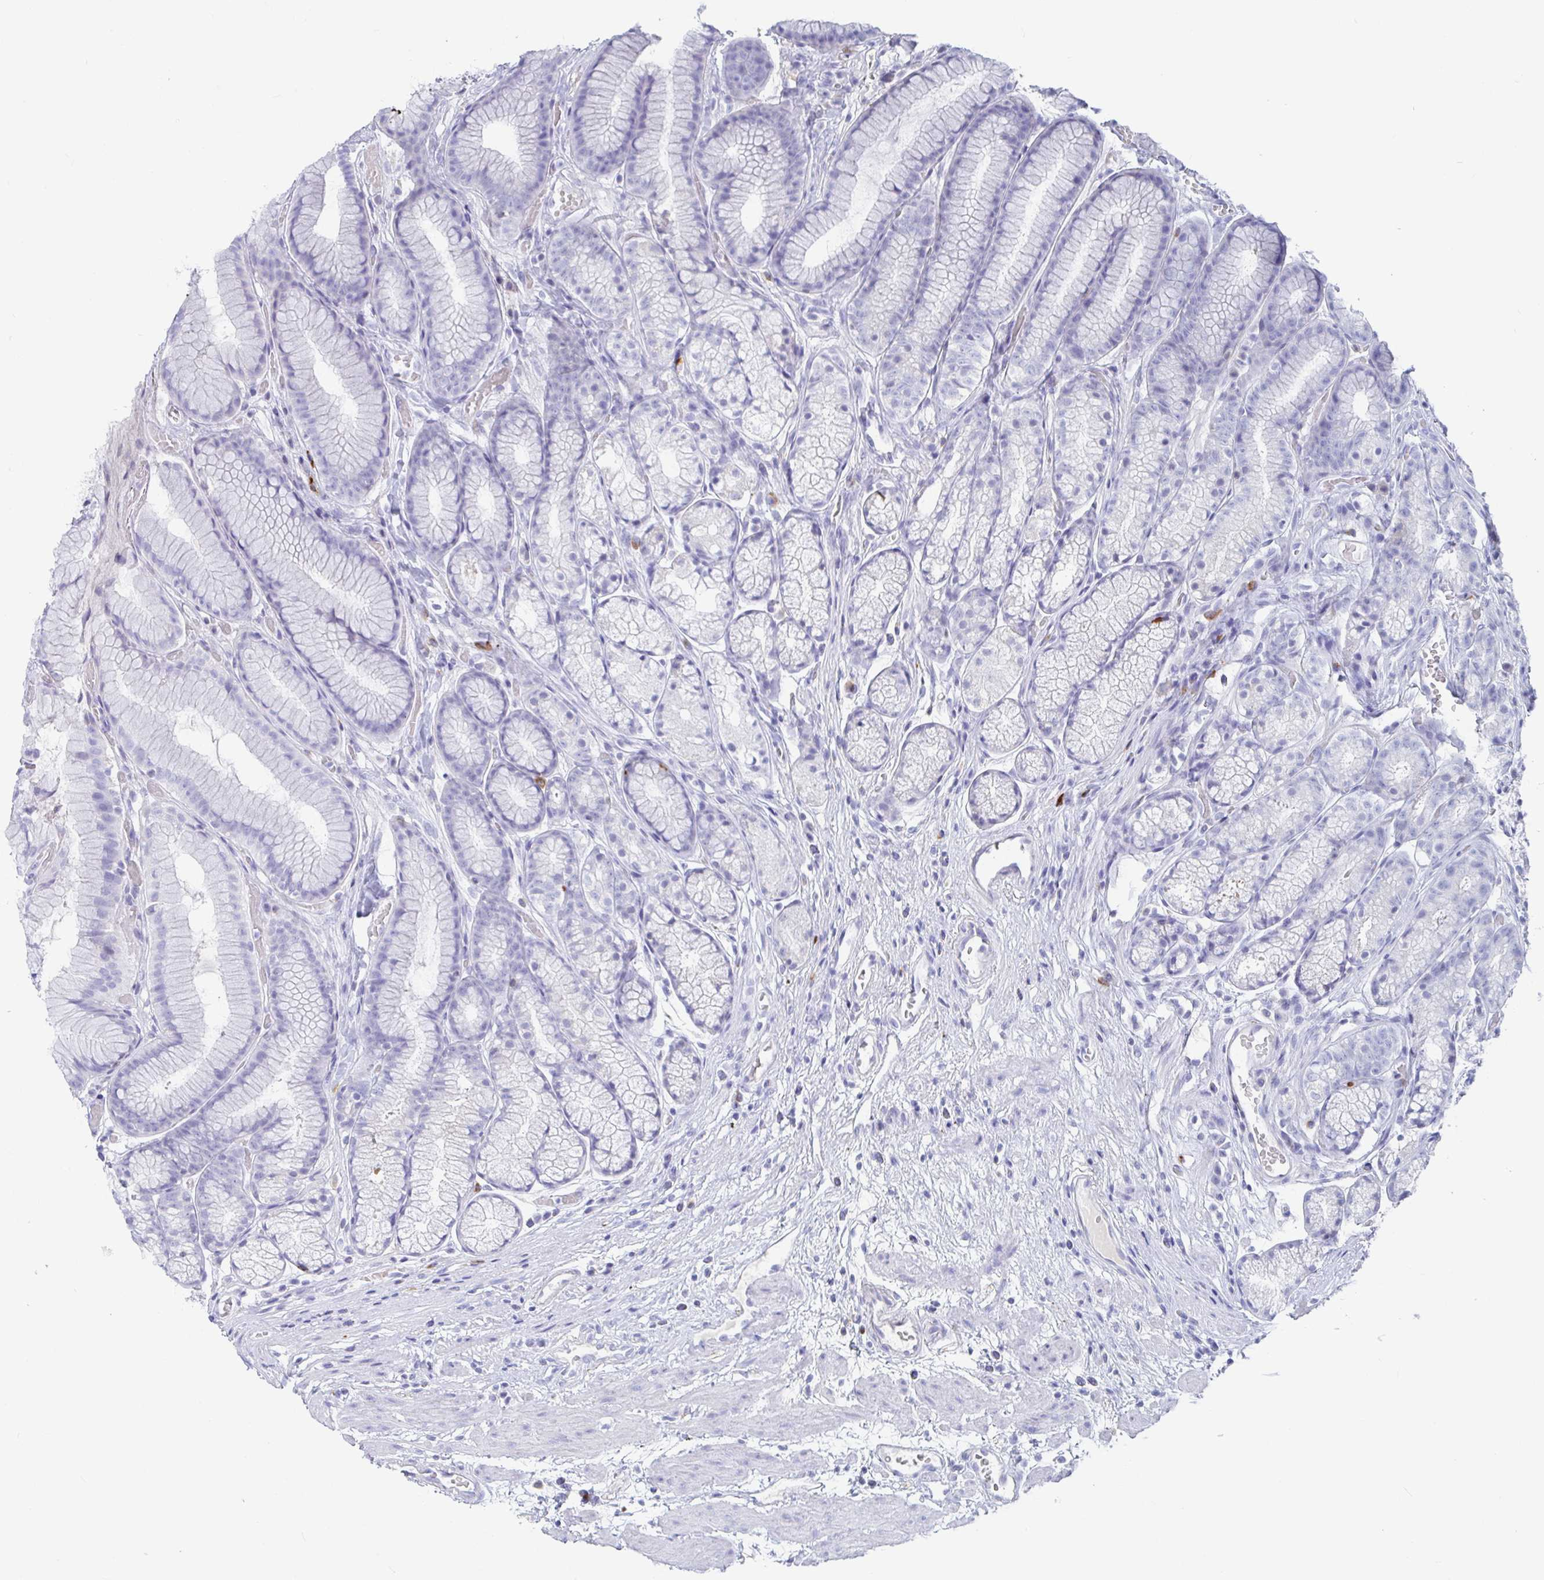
{"staining": {"intensity": "negative", "quantity": "none", "location": "none"}, "tissue": "stomach", "cell_type": "Glandular cells", "image_type": "normal", "snomed": [{"axis": "morphology", "description": "Normal tissue, NOS"}, {"axis": "topography", "description": "Smooth muscle"}, {"axis": "topography", "description": "Stomach"}], "caption": "The IHC photomicrograph has no significant staining in glandular cells of stomach.", "gene": "PLA2G1B", "patient": {"sex": "male", "age": 70}}